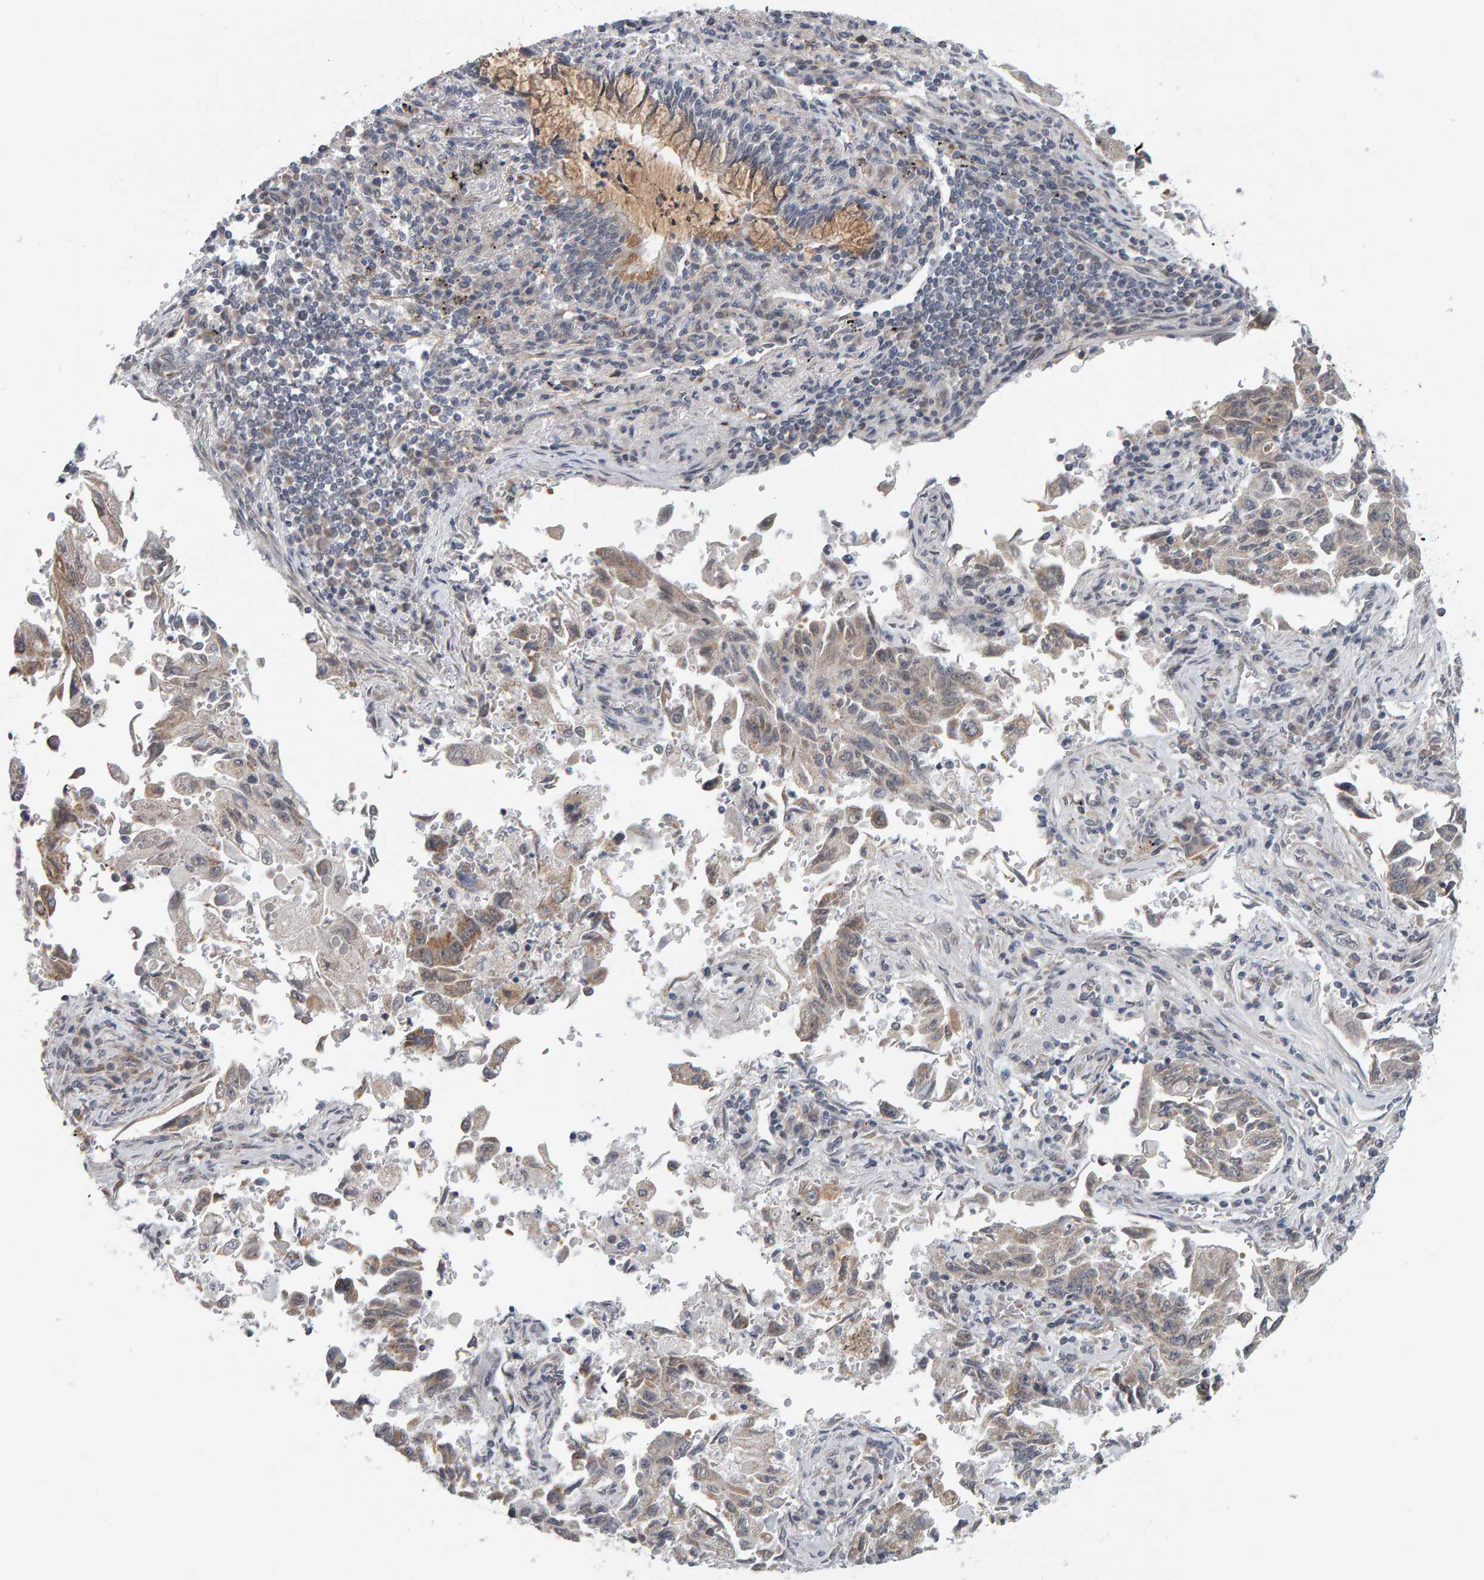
{"staining": {"intensity": "weak", "quantity": ">75%", "location": "cytoplasmic/membranous"}, "tissue": "lung cancer", "cell_type": "Tumor cells", "image_type": "cancer", "snomed": [{"axis": "morphology", "description": "Adenocarcinoma, NOS"}, {"axis": "topography", "description": "Lung"}], "caption": "A low amount of weak cytoplasmic/membranous staining is appreciated in about >75% of tumor cells in lung cancer (adenocarcinoma) tissue.", "gene": "DAP3", "patient": {"sex": "female", "age": 51}}